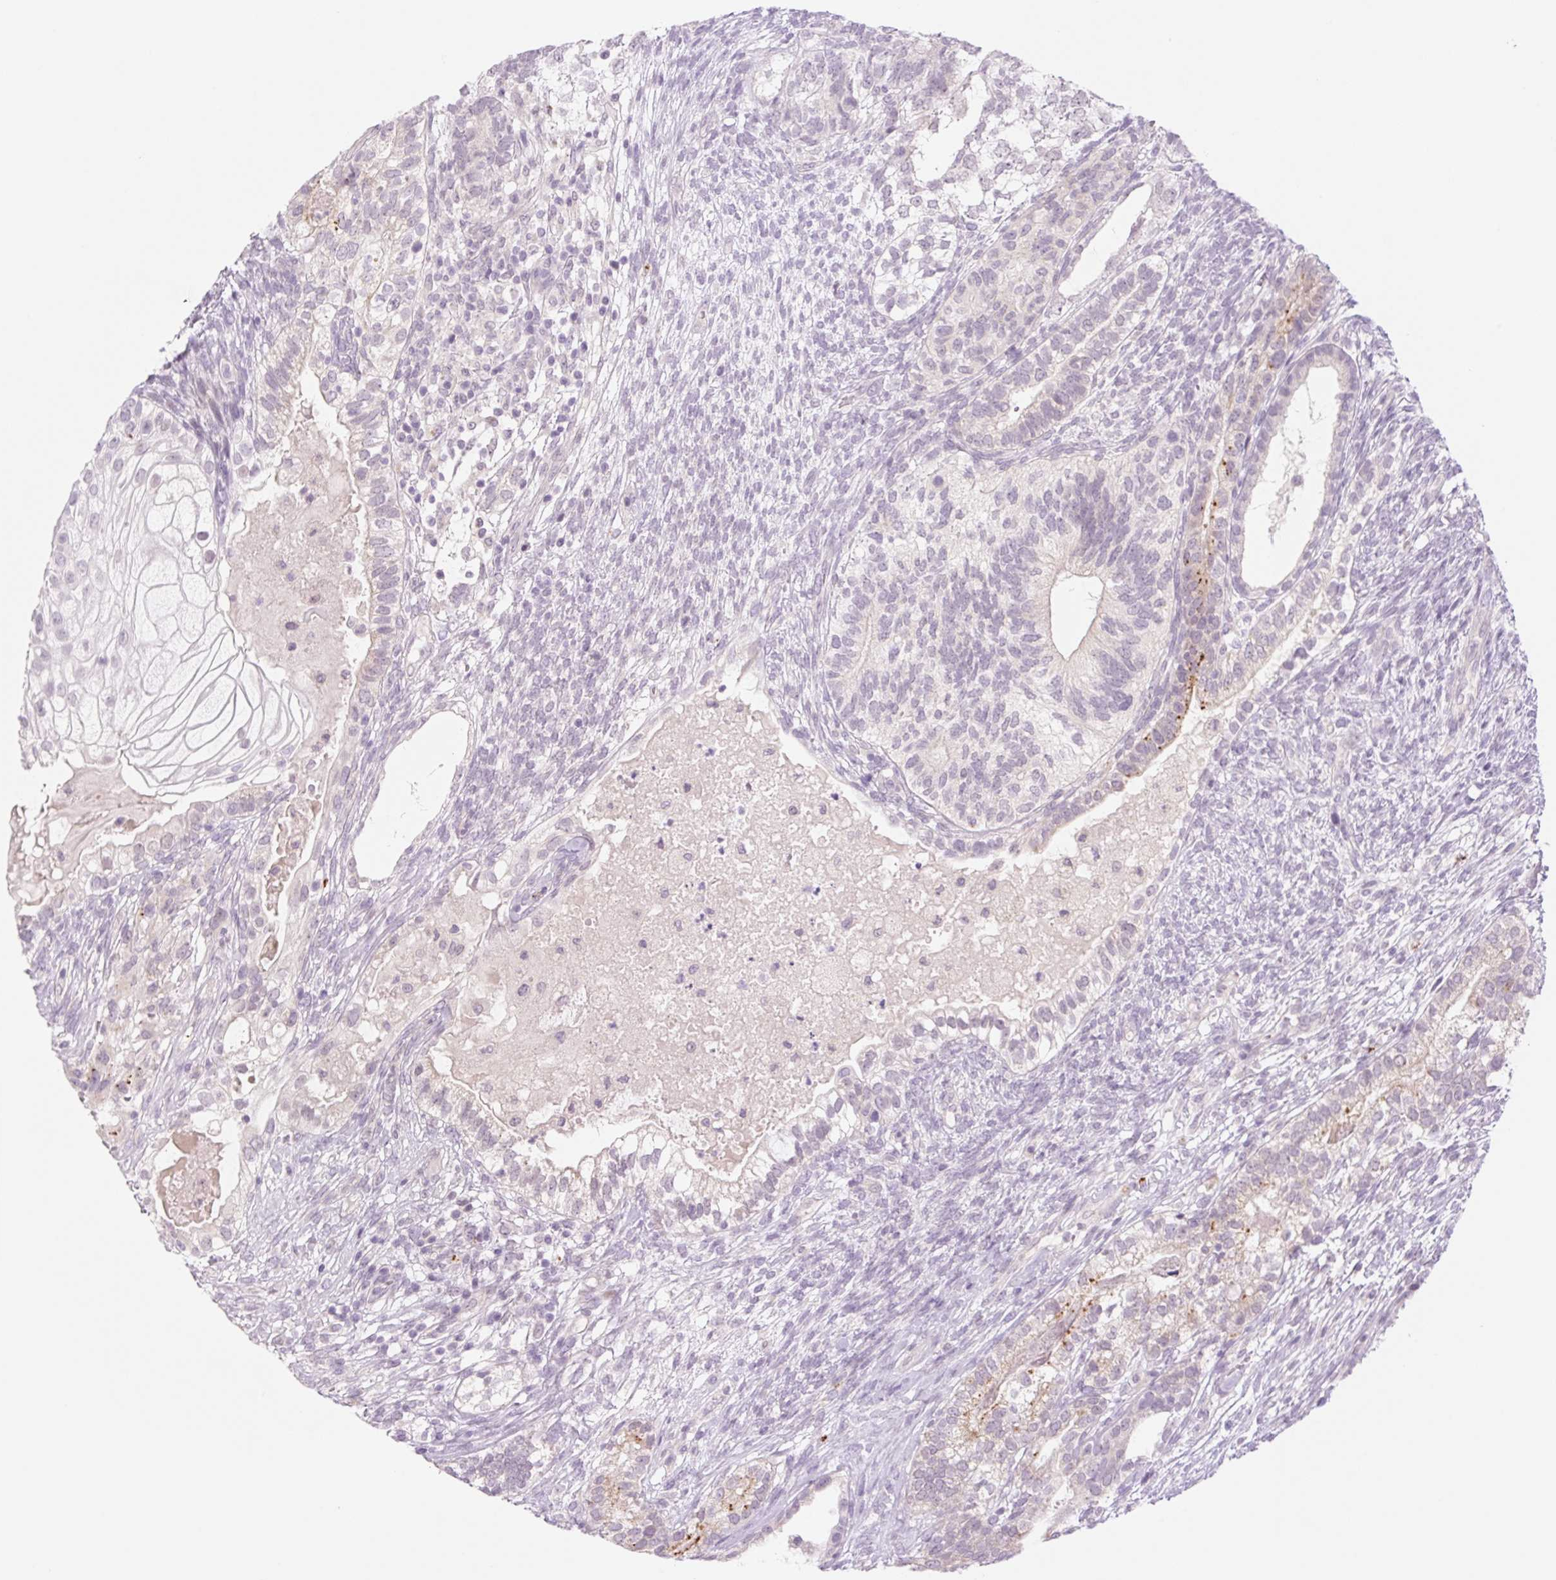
{"staining": {"intensity": "moderate", "quantity": "<25%", "location": "cytoplasmic/membranous"}, "tissue": "testis cancer", "cell_type": "Tumor cells", "image_type": "cancer", "snomed": [{"axis": "morphology", "description": "Seminoma, NOS"}, {"axis": "morphology", "description": "Carcinoma, Embryonal, NOS"}, {"axis": "topography", "description": "Testis"}], "caption": "Tumor cells exhibit moderate cytoplasmic/membranous expression in approximately <25% of cells in testis embryonal carcinoma.", "gene": "SPRYD4", "patient": {"sex": "male", "age": 41}}